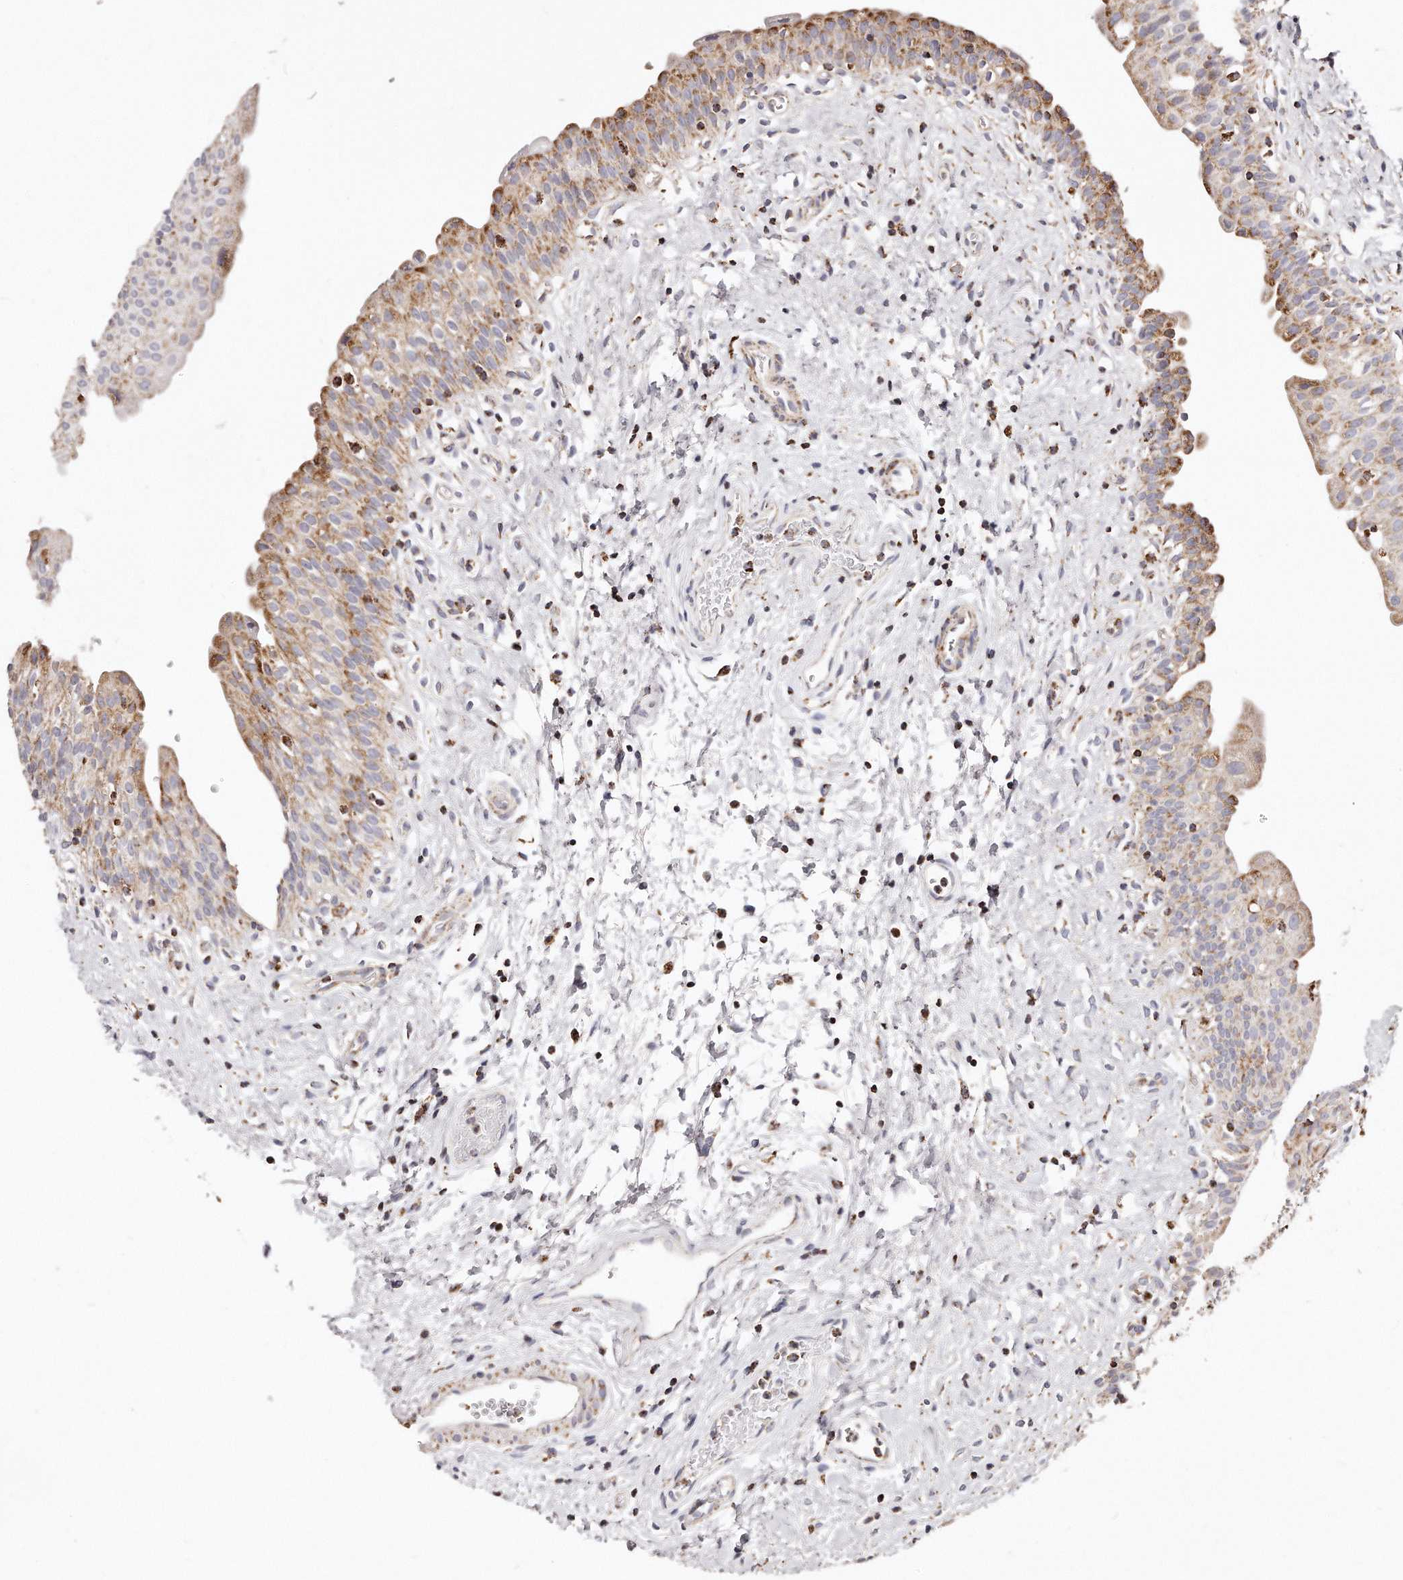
{"staining": {"intensity": "moderate", "quantity": ">75%", "location": "cytoplasmic/membranous"}, "tissue": "urinary bladder", "cell_type": "Urothelial cells", "image_type": "normal", "snomed": [{"axis": "morphology", "description": "Normal tissue, NOS"}, {"axis": "topography", "description": "Urinary bladder"}], "caption": "Immunohistochemistry micrograph of benign urinary bladder: urinary bladder stained using immunohistochemistry (IHC) exhibits medium levels of moderate protein expression localized specifically in the cytoplasmic/membranous of urothelial cells, appearing as a cytoplasmic/membranous brown color.", "gene": "RTKN", "patient": {"sex": "male", "age": 51}}